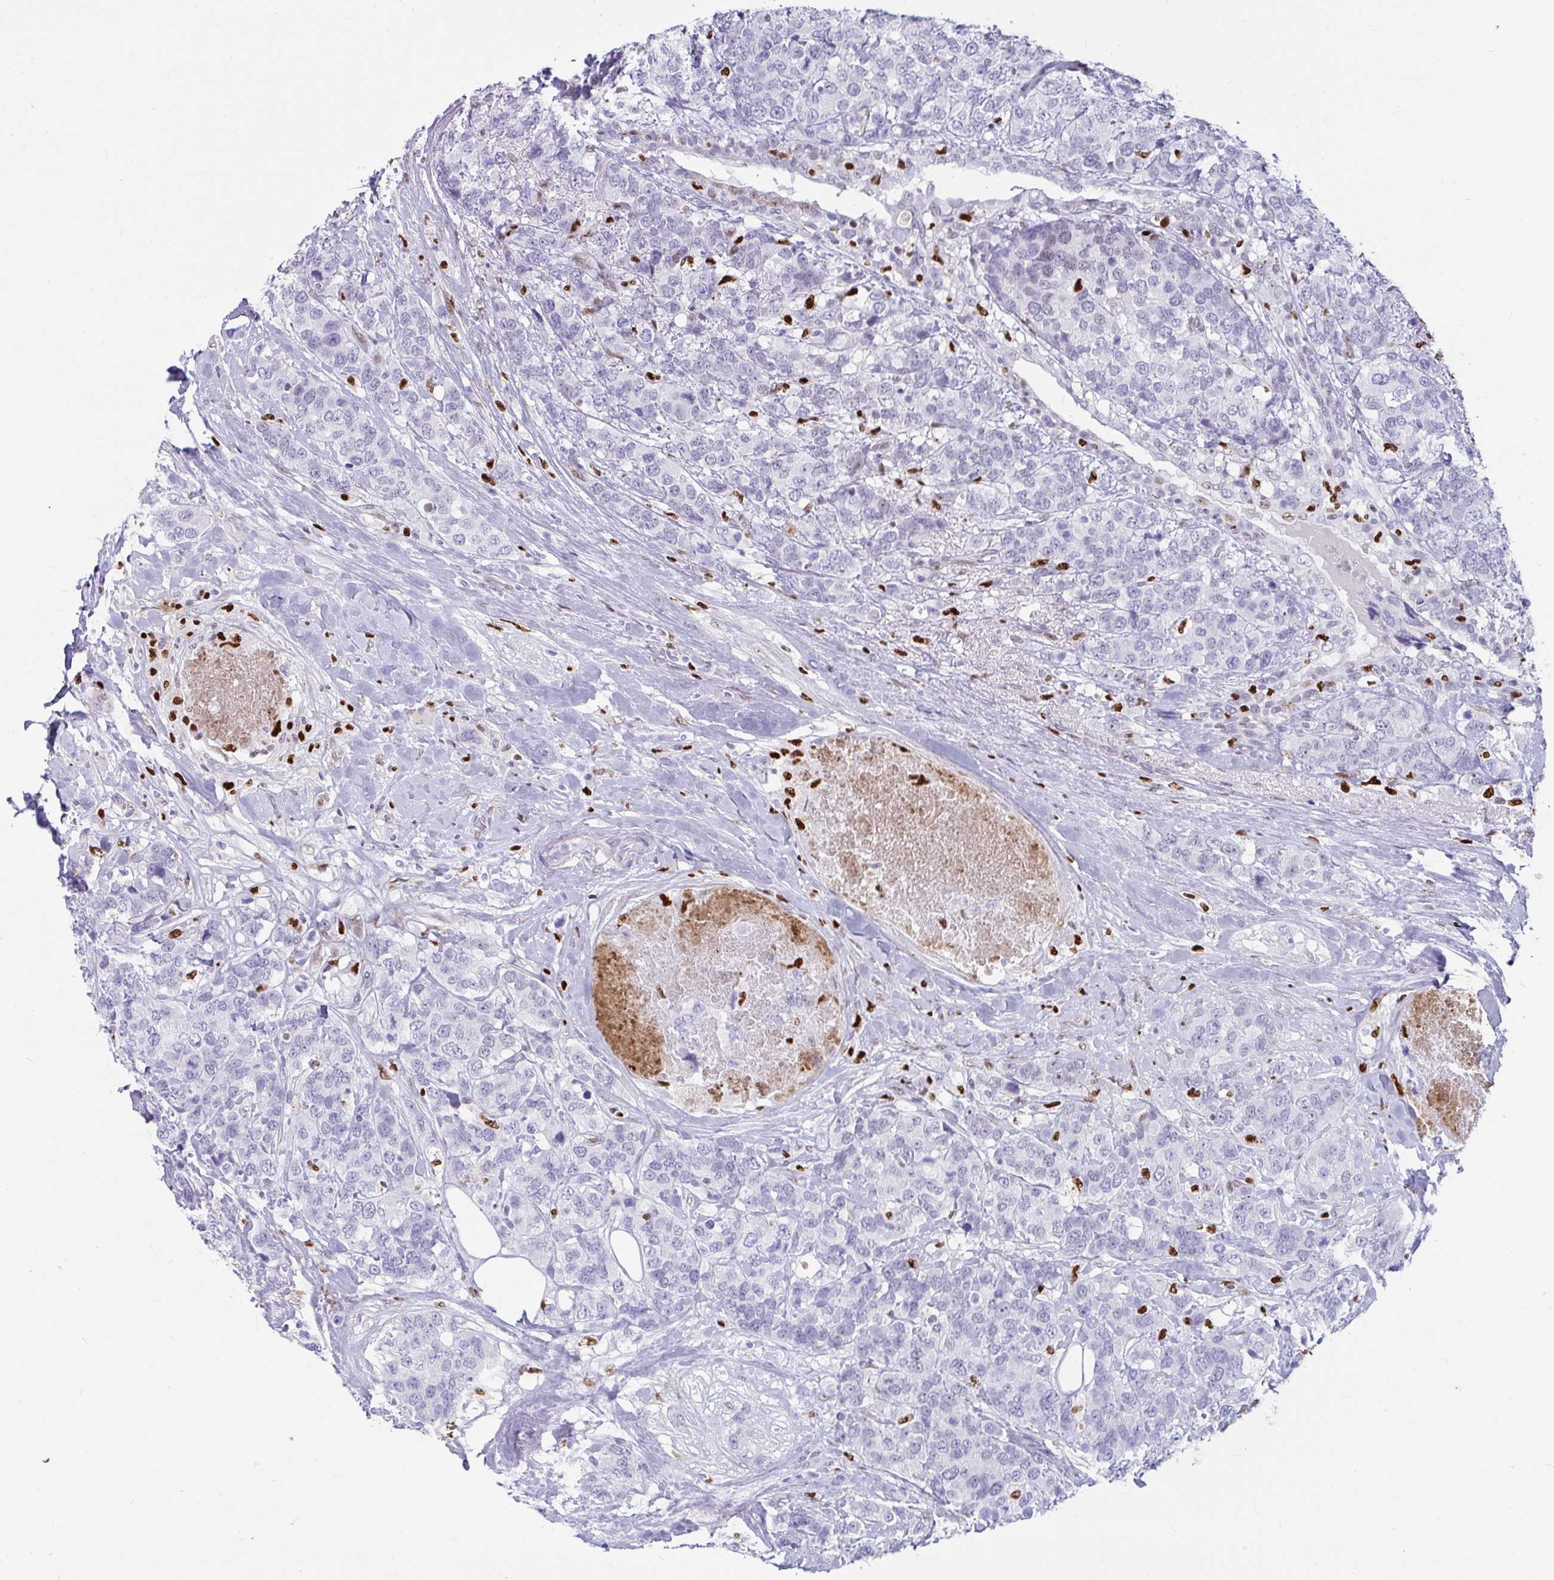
{"staining": {"intensity": "negative", "quantity": "none", "location": "none"}, "tissue": "breast cancer", "cell_type": "Tumor cells", "image_type": "cancer", "snomed": [{"axis": "morphology", "description": "Lobular carcinoma"}, {"axis": "topography", "description": "Breast"}], "caption": "Immunohistochemistry micrograph of neoplastic tissue: breast lobular carcinoma stained with DAB (3,3'-diaminobenzidine) shows no significant protein positivity in tumor cells.", "gene": "ZNF586", "patient": {"sex": "female", "age": 59}}